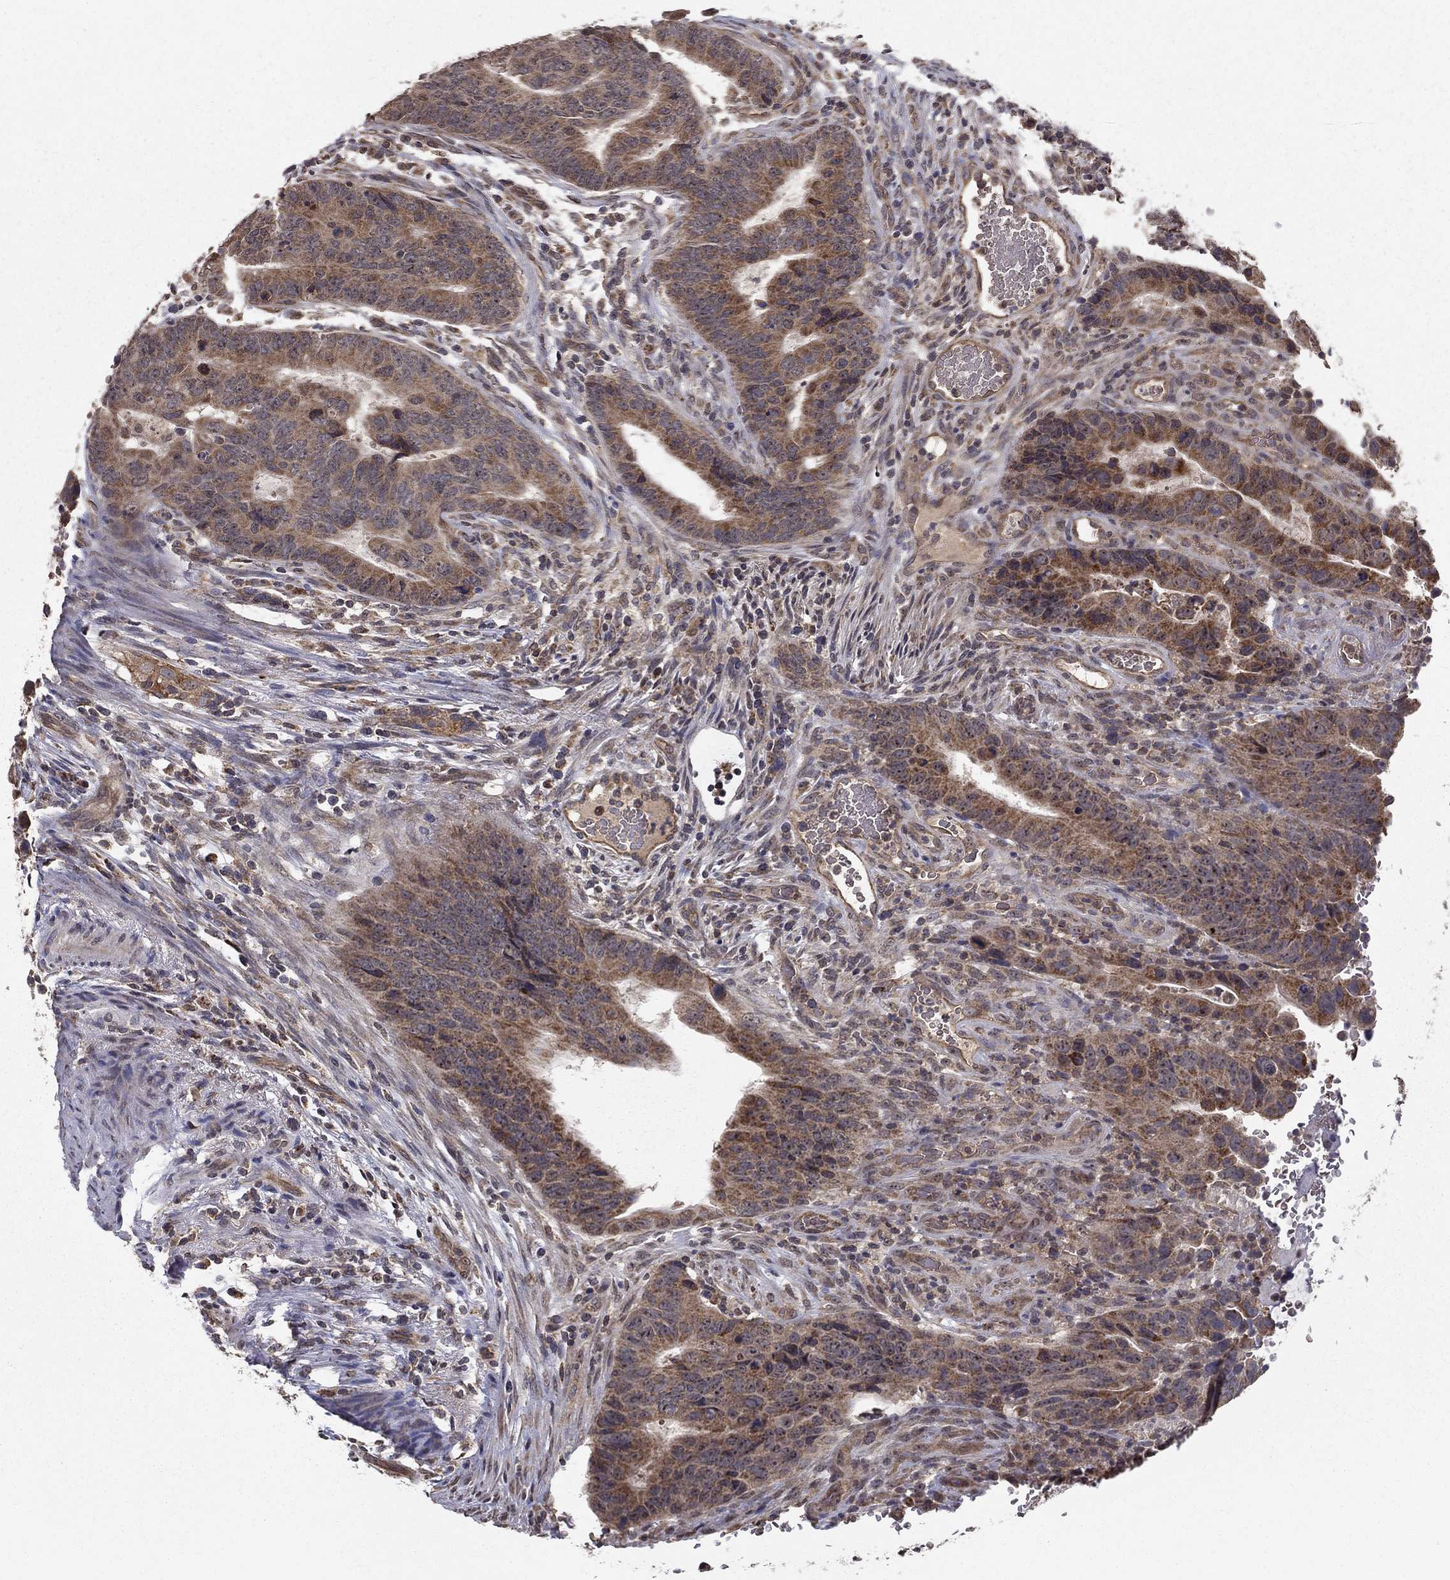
{"staining": {"intensity": "moderate", "quantity": "25%-75%", "location": "cytoplasmic/membranous"}, "tissue": "colorectal cancer", "cell_type": "Tumor cells", "image_type": "cancer", "snomed": [{"axis": "morphology", "description": "Adenocarcinoma, NOS"}, {"axis": "topography", "description": "Colon"}], "caption": "Colorectal cancer stained for a protein (brown) shows moderate cytoplasmic/membranous positive positivity in approximately 25%-75% of tumor cells.", "gene": "SLC2A13", "patient": {"sex": "female", "age": 56}}